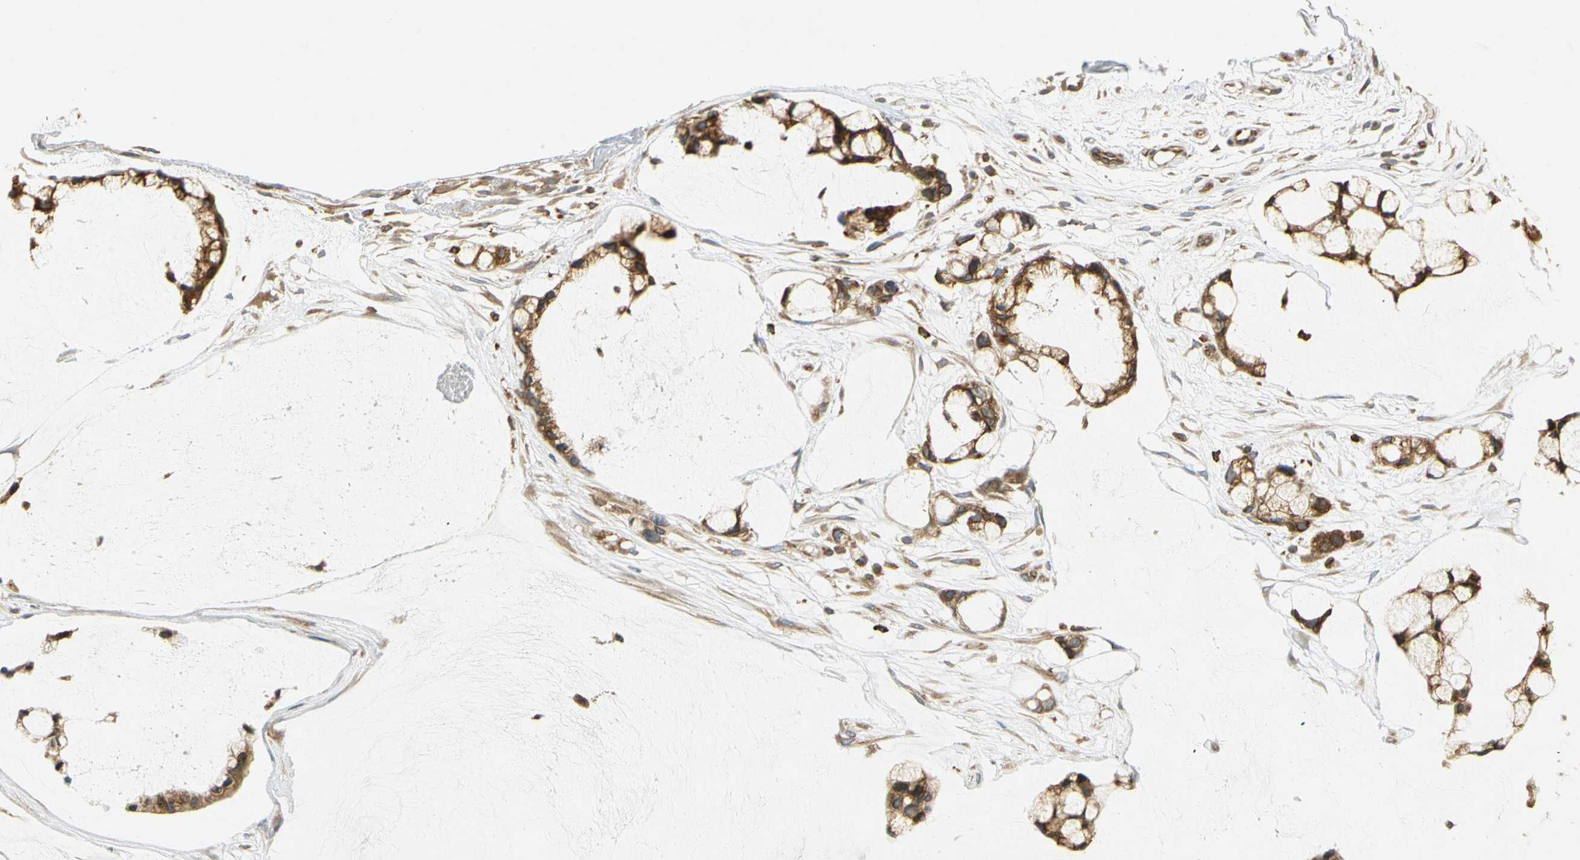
{"staining": {"intensity": "strong", "quantity": ">75%", "location": "cytoplasmic/membranous"}, "tissue": "ovarian cancer", "cell_type": "Tumor cells", "image_type": "cancer", "snomed": [{"axis": "morphology", "description": "Cystadenocarcinoma, mucinous, NOS"}, {"axis": "topography", "description": "Ovary"}], "caption": "Tumor cells display strong cytoplasmic/membranous expression in about >75% of cells in ovarian mucinous cystadenocarcinoma. The staining was performed using DAB, with brown indicating positive protein expression. Nuclei are stained blue with hematoxylin.", "gene": "TAPBP", "patient": {"sex": "female", "age": 39}}